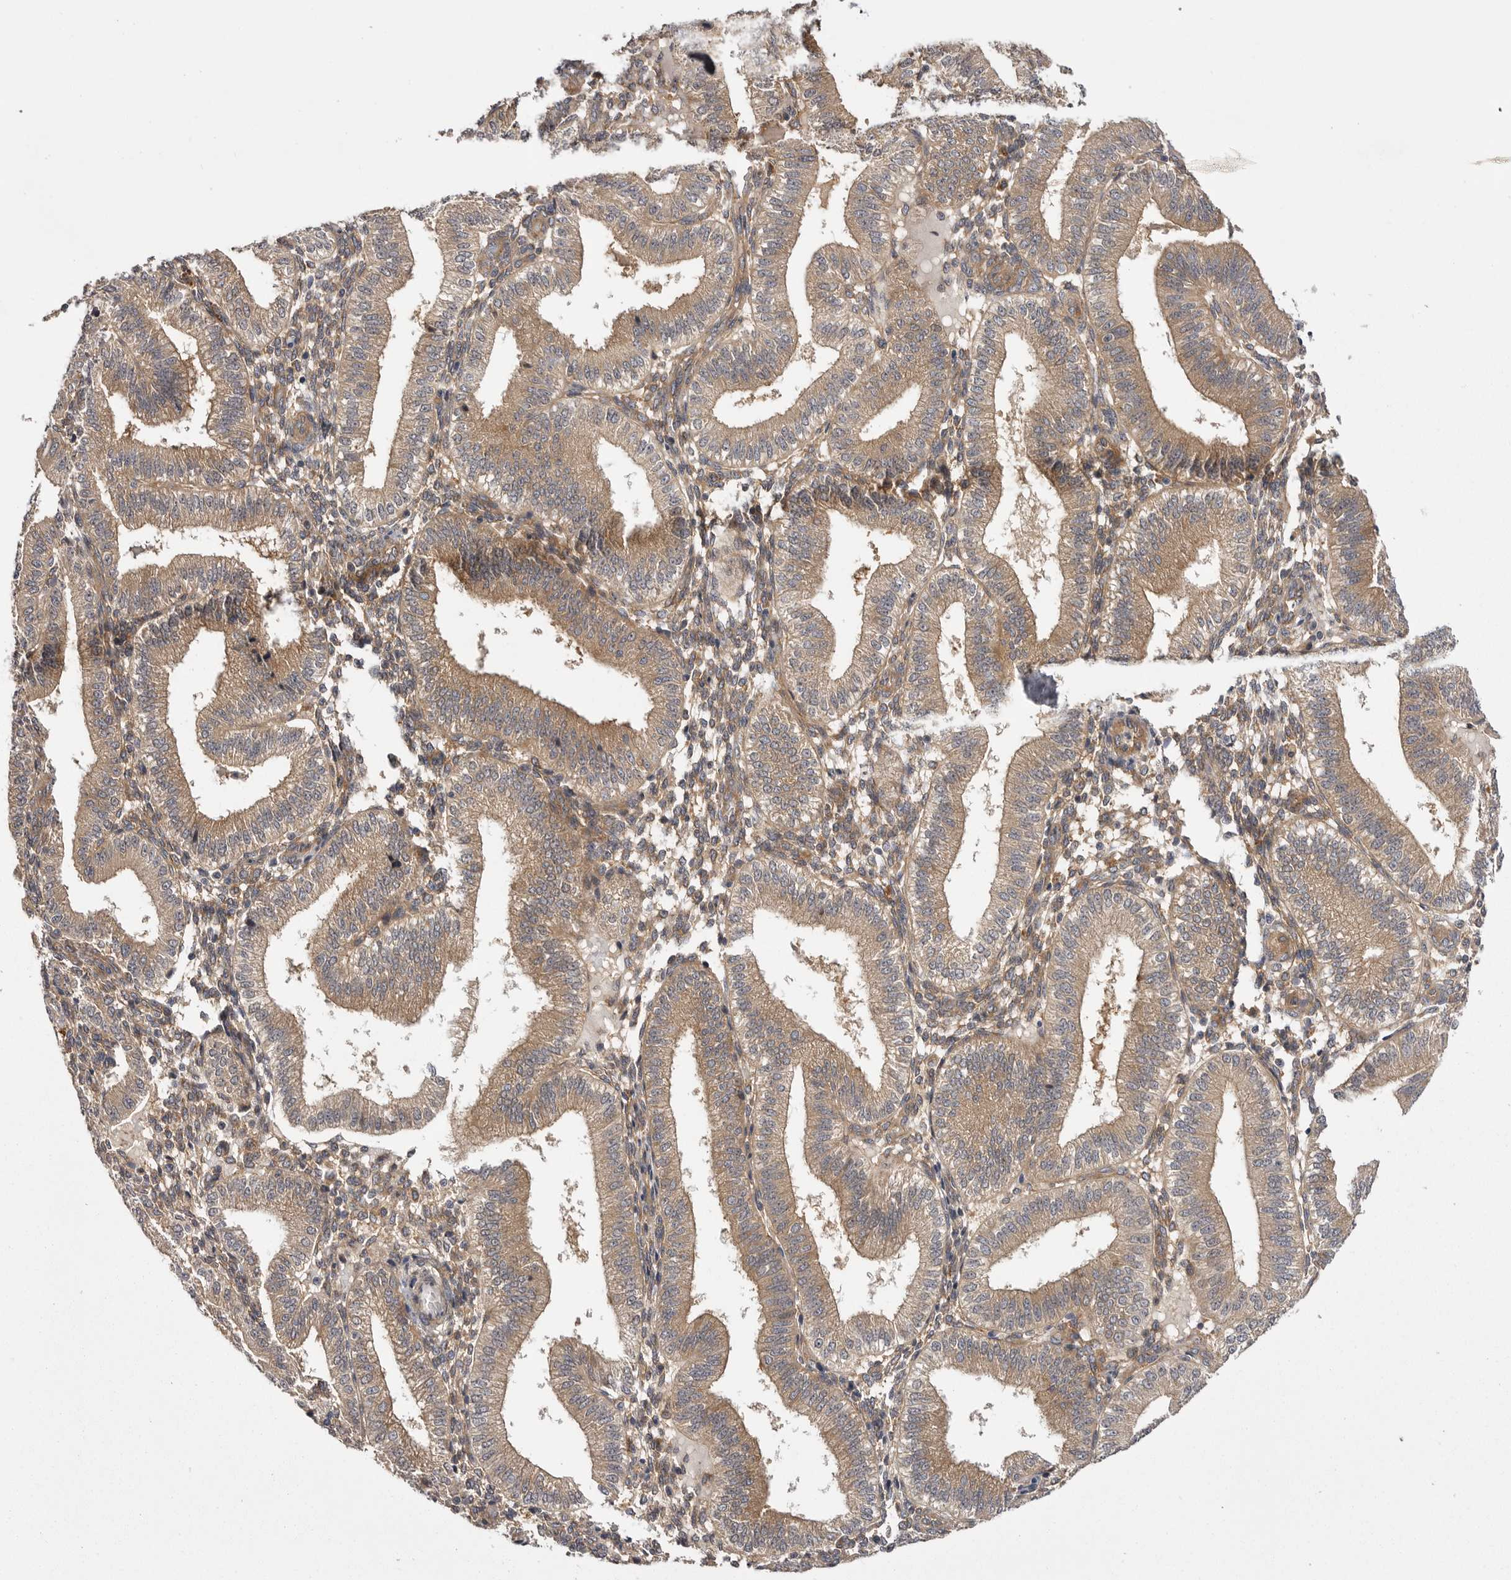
{"staining": {"intensity": "weak", "quantity": "25%-75%", "location": "cytoplasmic/membranous"}, "tissue": "endometrium", "cell_type": "Cells in endometrial stroma", "image_type": "normal", "snomed": [{"axis": "morphology", "description": "Normal tissue, NOS"}, {"axis": "topography", "description": "Endometrium"}], "caption": "Protein positivity by IHC reveals weak cytoplasmic/membranous expression in about 25%-75% of cells in endometrial stroma in unremarkable endometrium.", "gene": "OSBPL9", "patient": {"sex": "female", "age": 39}}